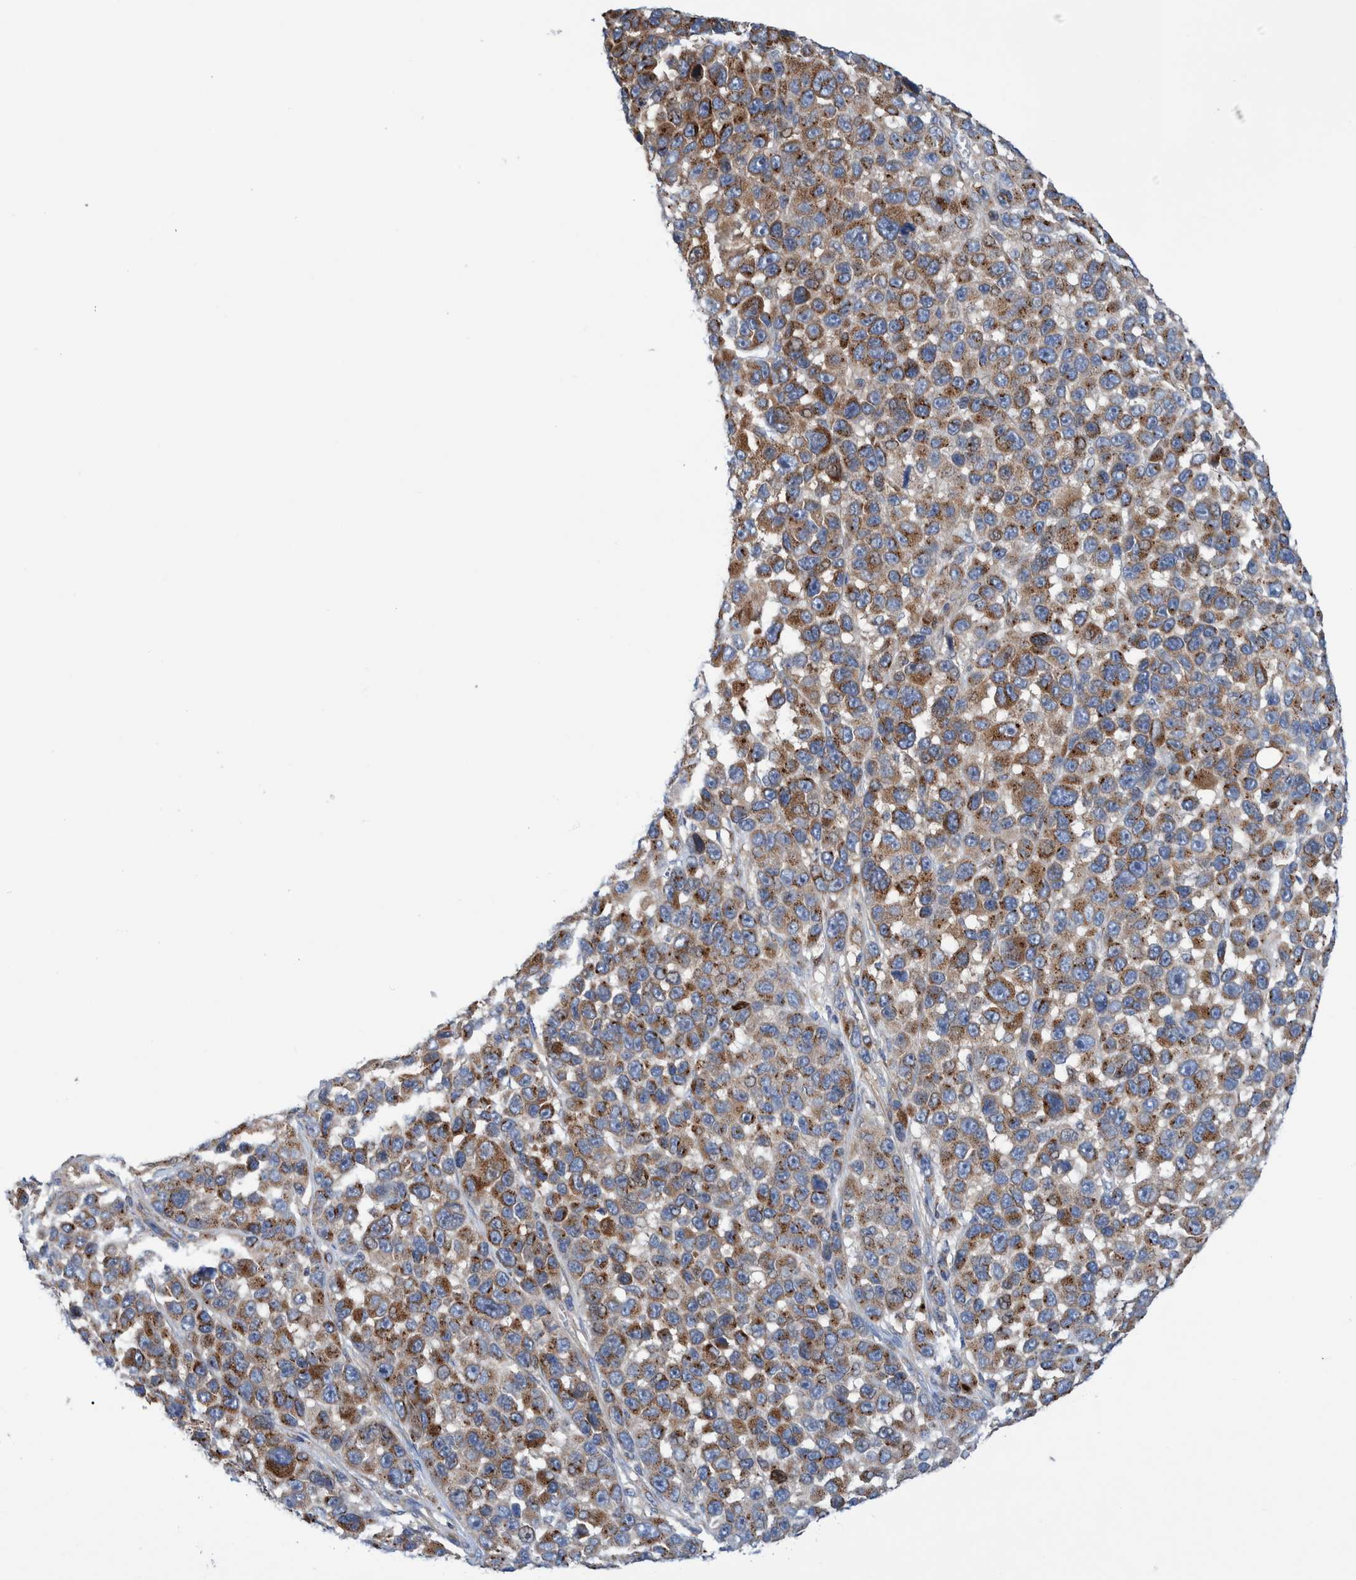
{"staining": {"intensity": "moderate", "quantity": ">75%", "location": "cytoplasmic/membranous"}, "tissue": "melanoma", "cell_type": "Tumor cells", "image_type": "cancer", "snomed": [{"axis": "morphology", "description": "Malignant melanoma, NOS"}, {"axis": "topography", "description": "Skin"}], "caption": "Malignant melanoma stained with immunohistochemistry (IHC) shows moderate cytoplasmic/membranous expression in about >75% of tumor cells.", "gene": "TRIM58", "patient": {"sex": "male", "age": 53}}